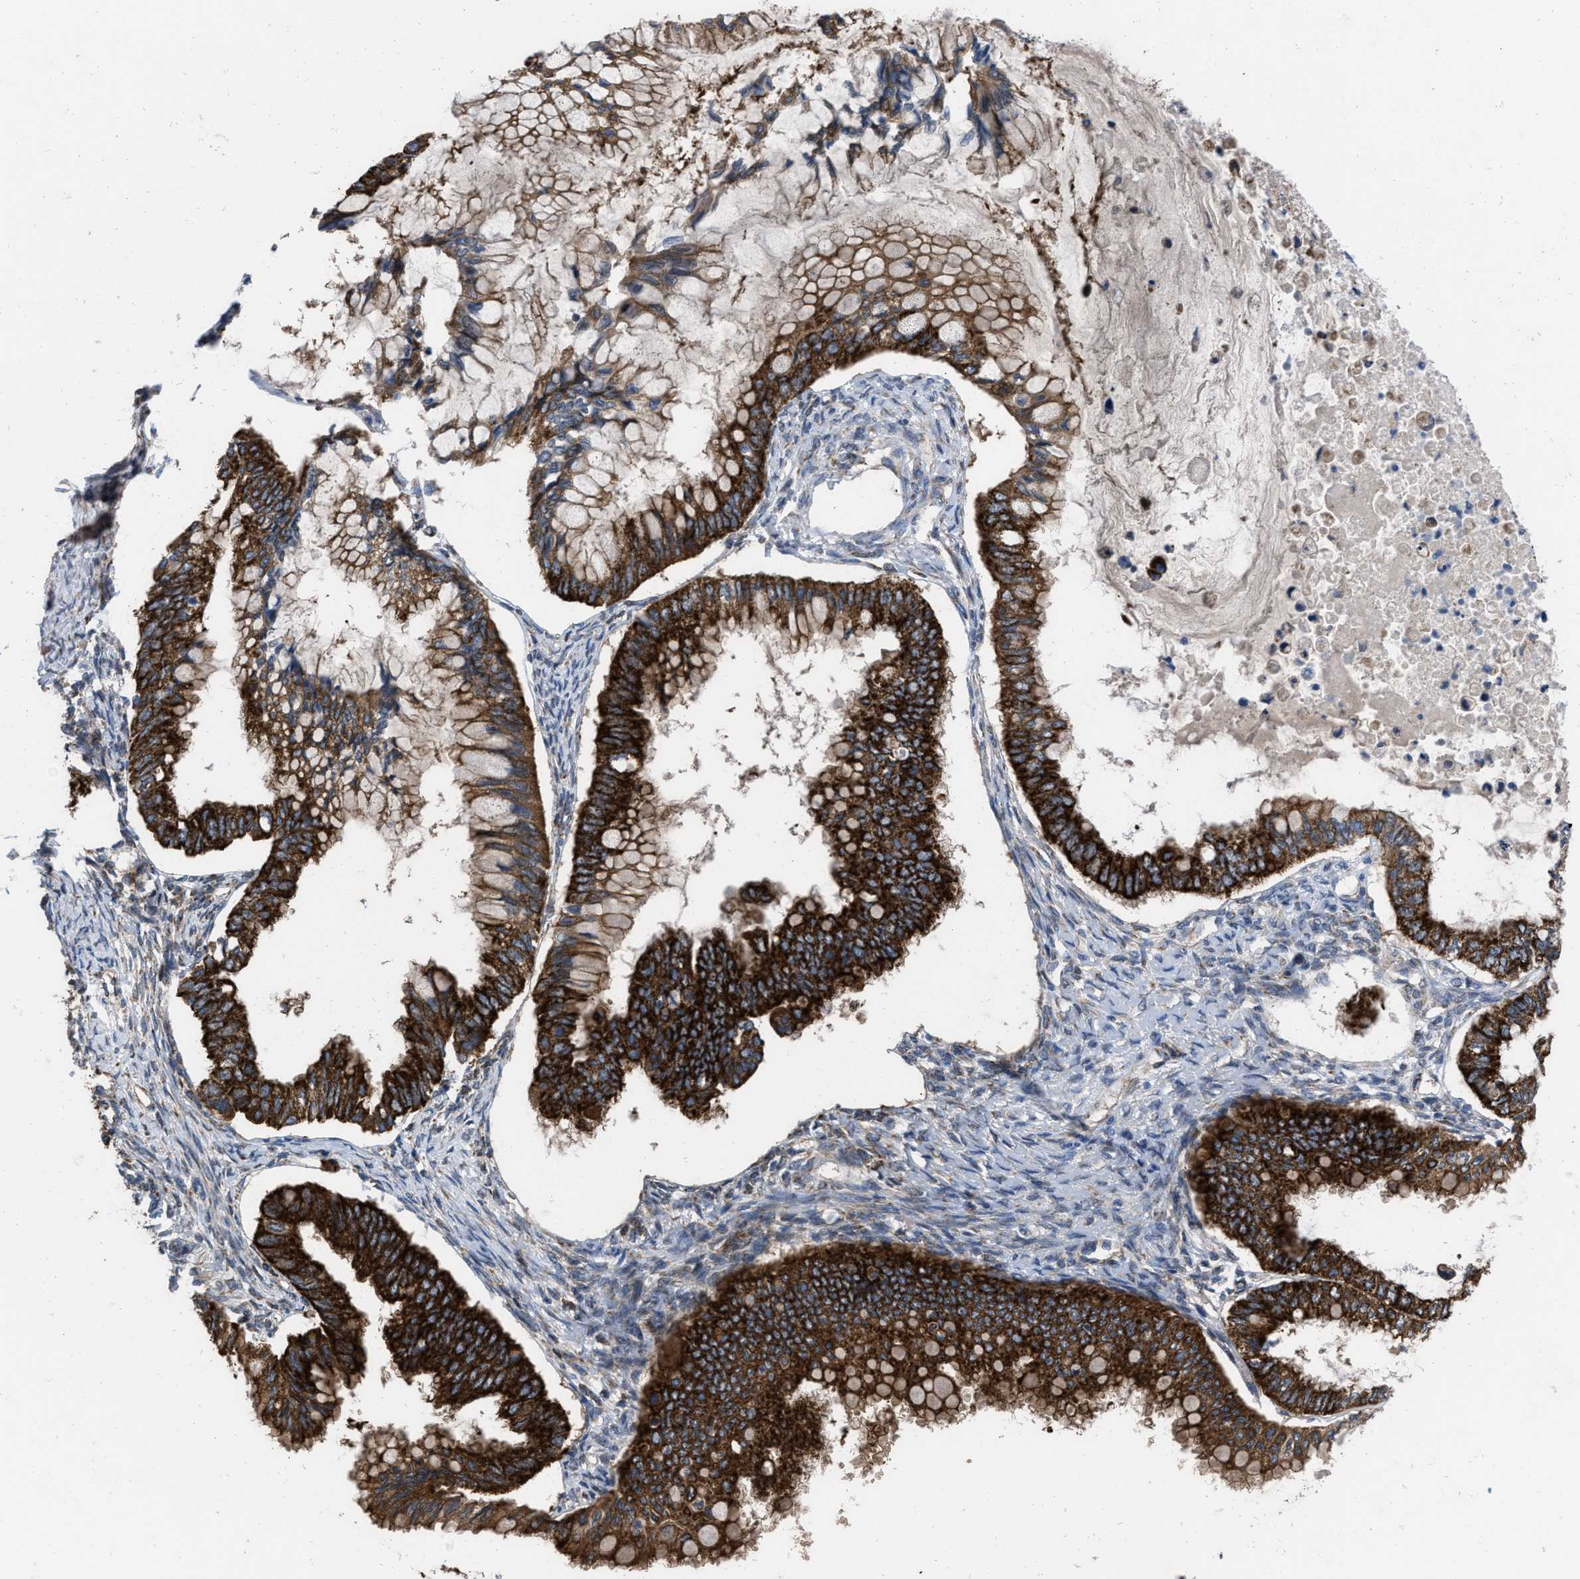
{"staining": {"intensity": "strong", "quantity": ">75%", "location": "cytoplasmic/membranous"}, "tissue": "ovarian cancer", "cell_type": "Tumor cells", "image_type": "cancer", "snomed": [{"axis": "morphology", "description": "Cystadenocarcinoma, mucinous, NOS"}, {"axis": "topography", "description": "Ovary"}], "caption": "Immunohistochemical staining of ovarian mucinous cystadenocarcinoma exhibits high levels of strong cytoplasmic/membranous protein positivity in about >75% of tumor cells.", "gene": "AKAP1", "patient": {"sex": "female", "age": 80}}